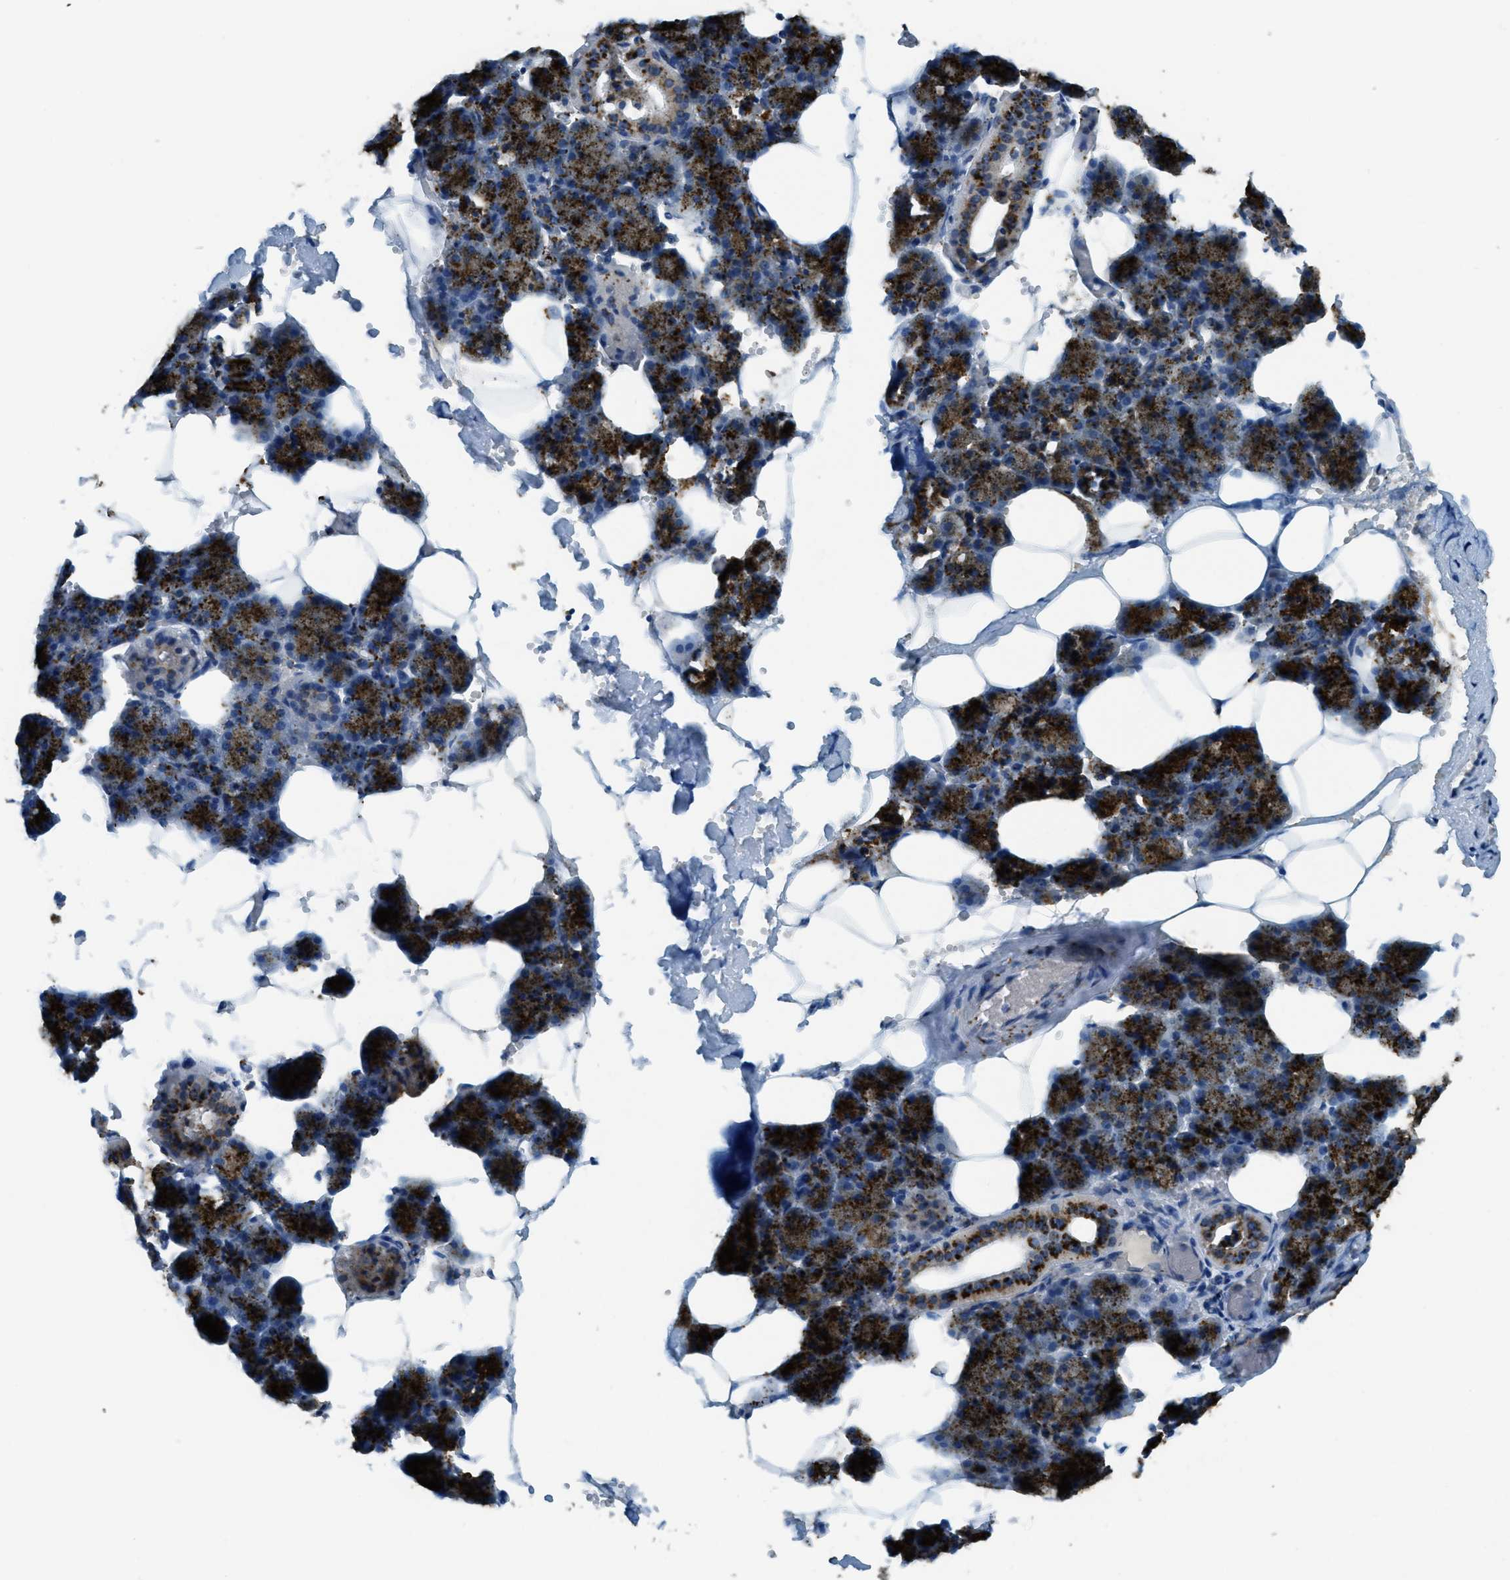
{"staining": {"intensity": "strong", "quantity": ">75%", "location": "cytoplasmic/membranous"}, "tissue": "salivary gland", "cell_type": "Glandular cells", "image_type": "normal", "snomed": [{"axis": "morphology", "description": "Normal tissue, NOS"}, {"axis": "topography", "description": "Salivary gland"}], "caption": "This photomicrograph demonstrates normal salivary gland stained with immunohistochemistry (IHC) to label a protein in brown. The cytoplasmic/membranous of glandular cells show strong positivity for the protein. Nuclei are counter-stained blue.", "gene": "SCARB2", "patient": {"sex": "male", "age": 62}}